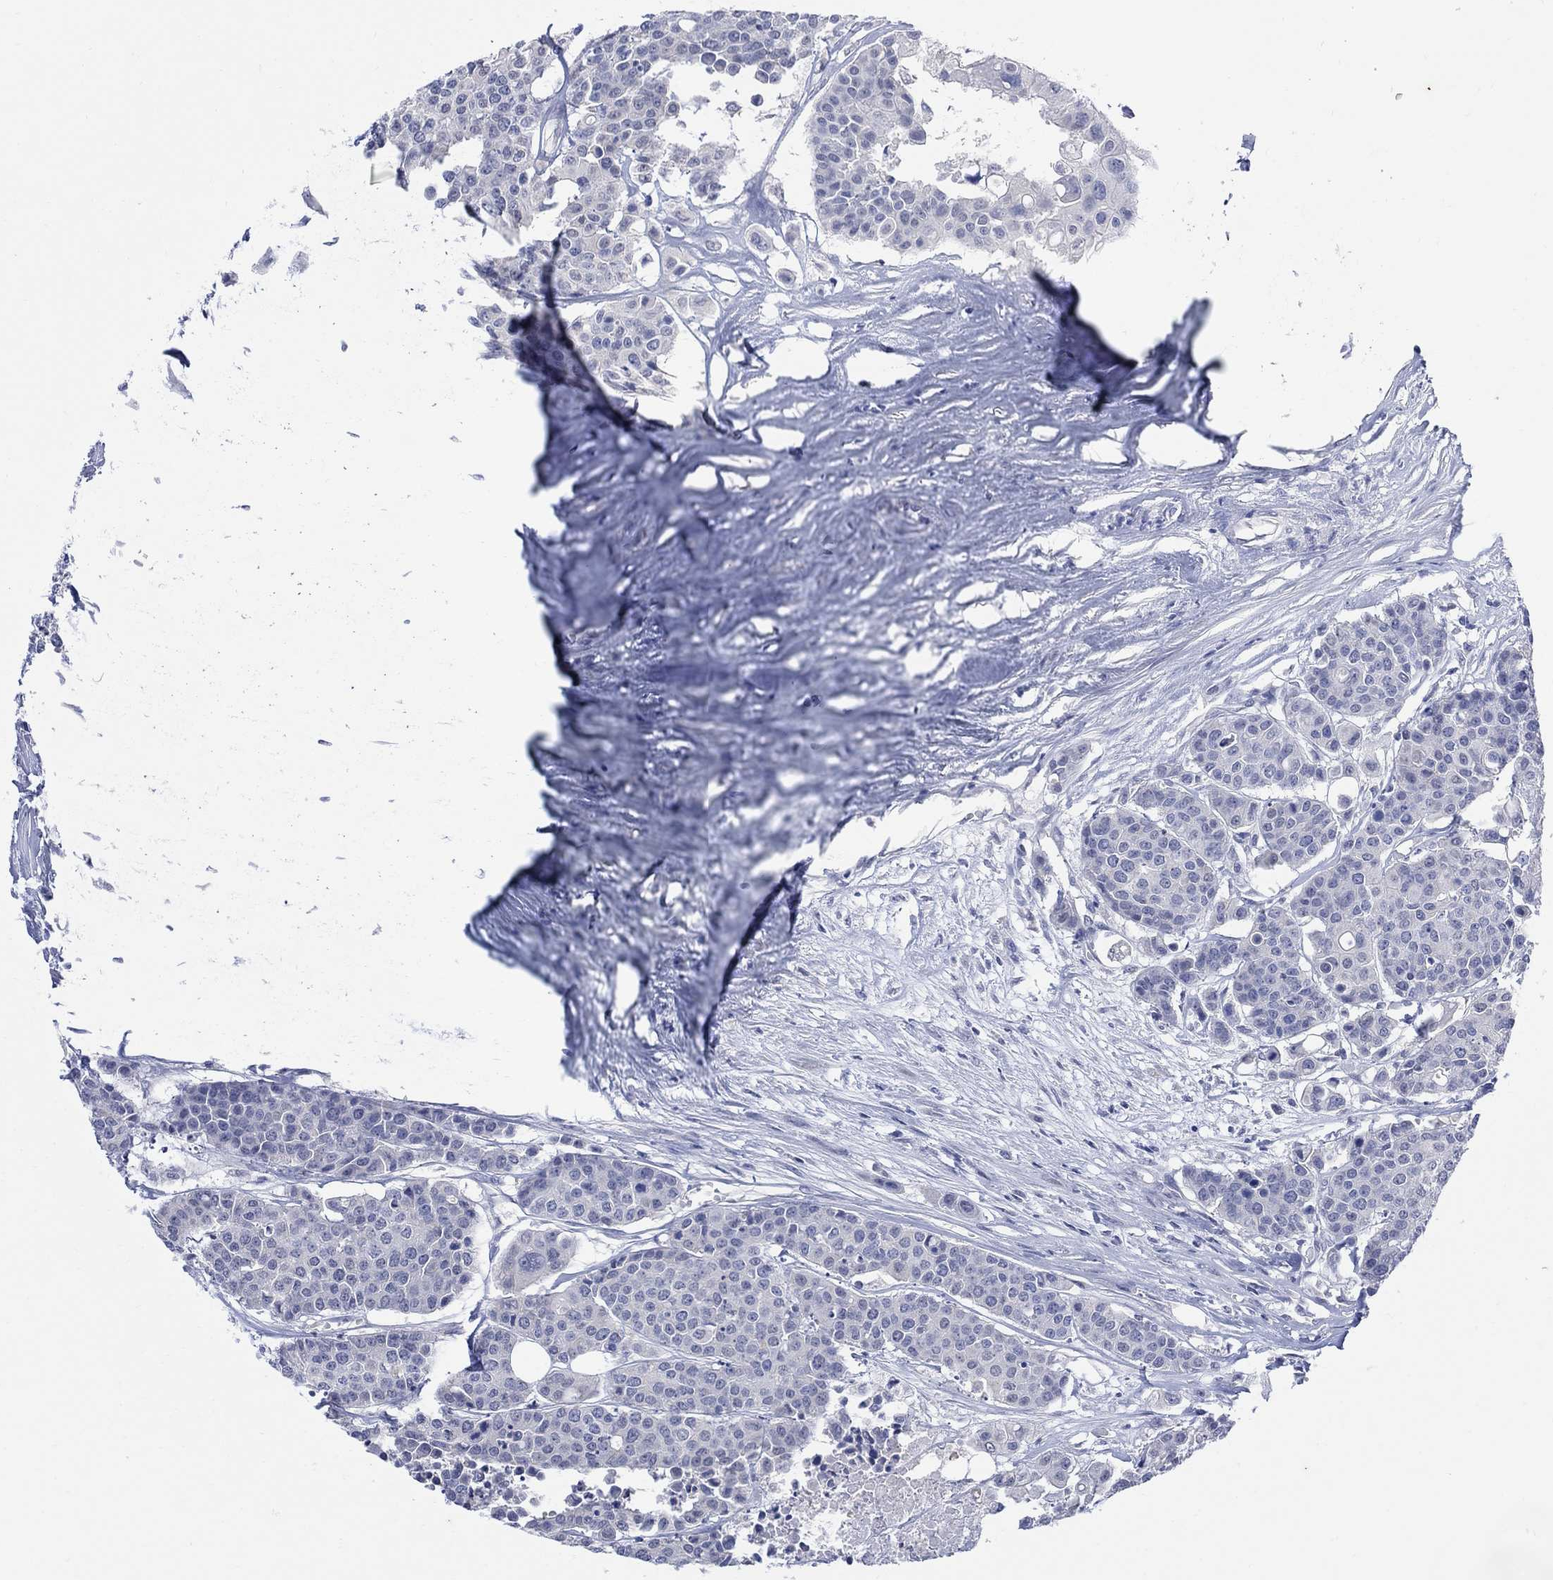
{"staining": {"intensity": "negative", "quantity": "none", "location": "none"}, "tissue": "carcinoid", "cell_type": "Tumor cells", "image_type": "cancer", "snomed": [{"axis": "morphology", "description": "Carcinoid, malignant, NOS"}, {"axis": "topography", "description": "Colon"}], "caption": "This is a micrograph of immunohistochemistry (IHC) staining of carcinoid (malignant), which shows no positivity in tumor cells. (Immunohistochemistry (ihc), brightfield microscopy, high magnification).", "gene": "FBP2", "patient": {"sex": "male", "age": 81}}